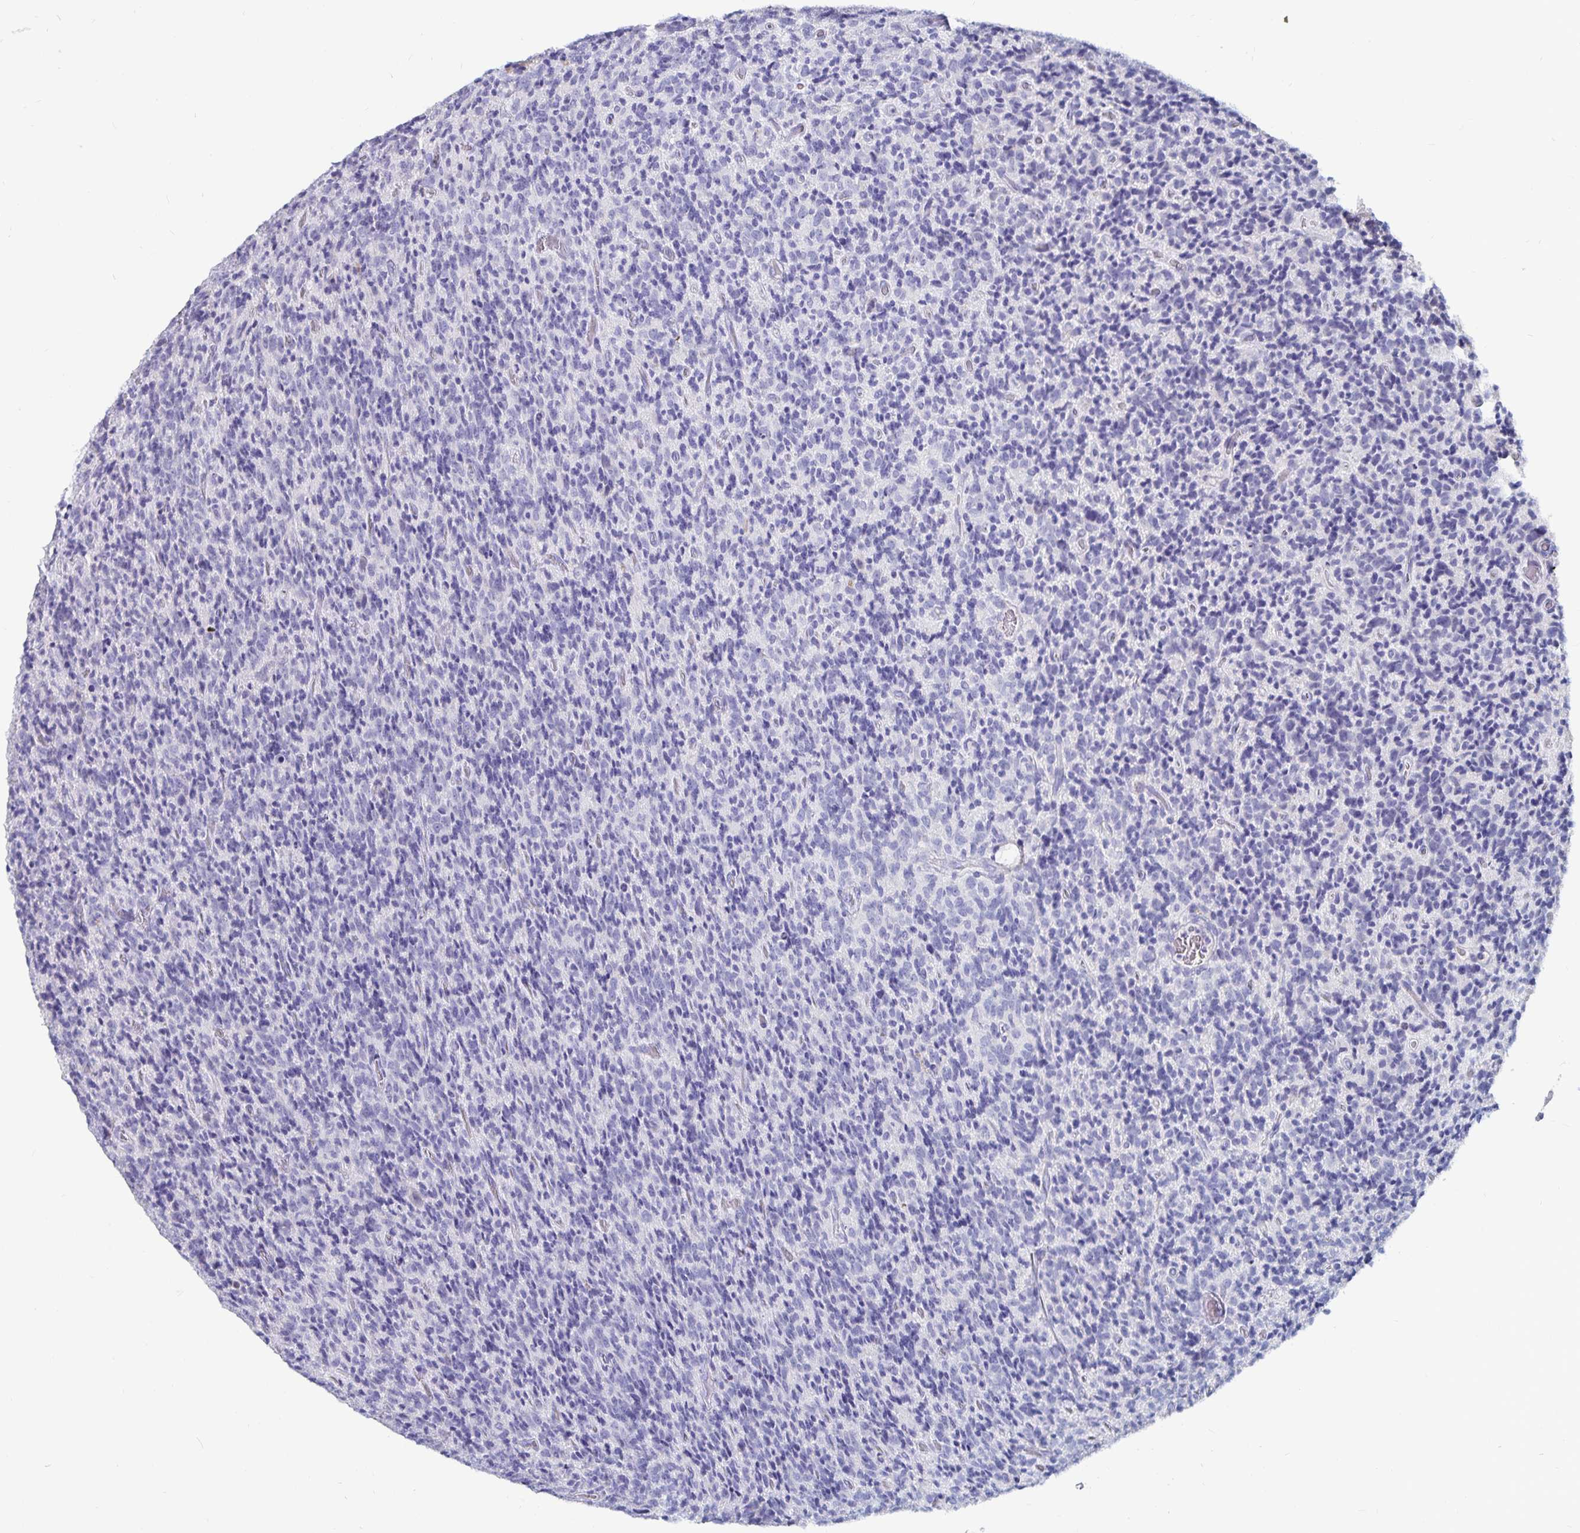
{"staining": {"intensity": "negative", "quantity": "none", "location": "none"}, "tissue": "glioma", "cell_type": "Tumor cells", "image_type": "cancer", "snomed": [{"axis": "morphology", "description": "Glioma, malignant, High grade"}, {"axis": "topography", "description": "Brain"}], "caption": "A high-resolution histopathology image shows IHC staining of malignant glioma (high-grade), which reveals no significant expression in tumor cells. The staining is performed using DAB (3,3'-diaminobenzidine) brown chromogen with nuclei counter-stained in using hematoxylin.", "gene": "CFAP69", "patient": {"sex": "male", "age": 76}}